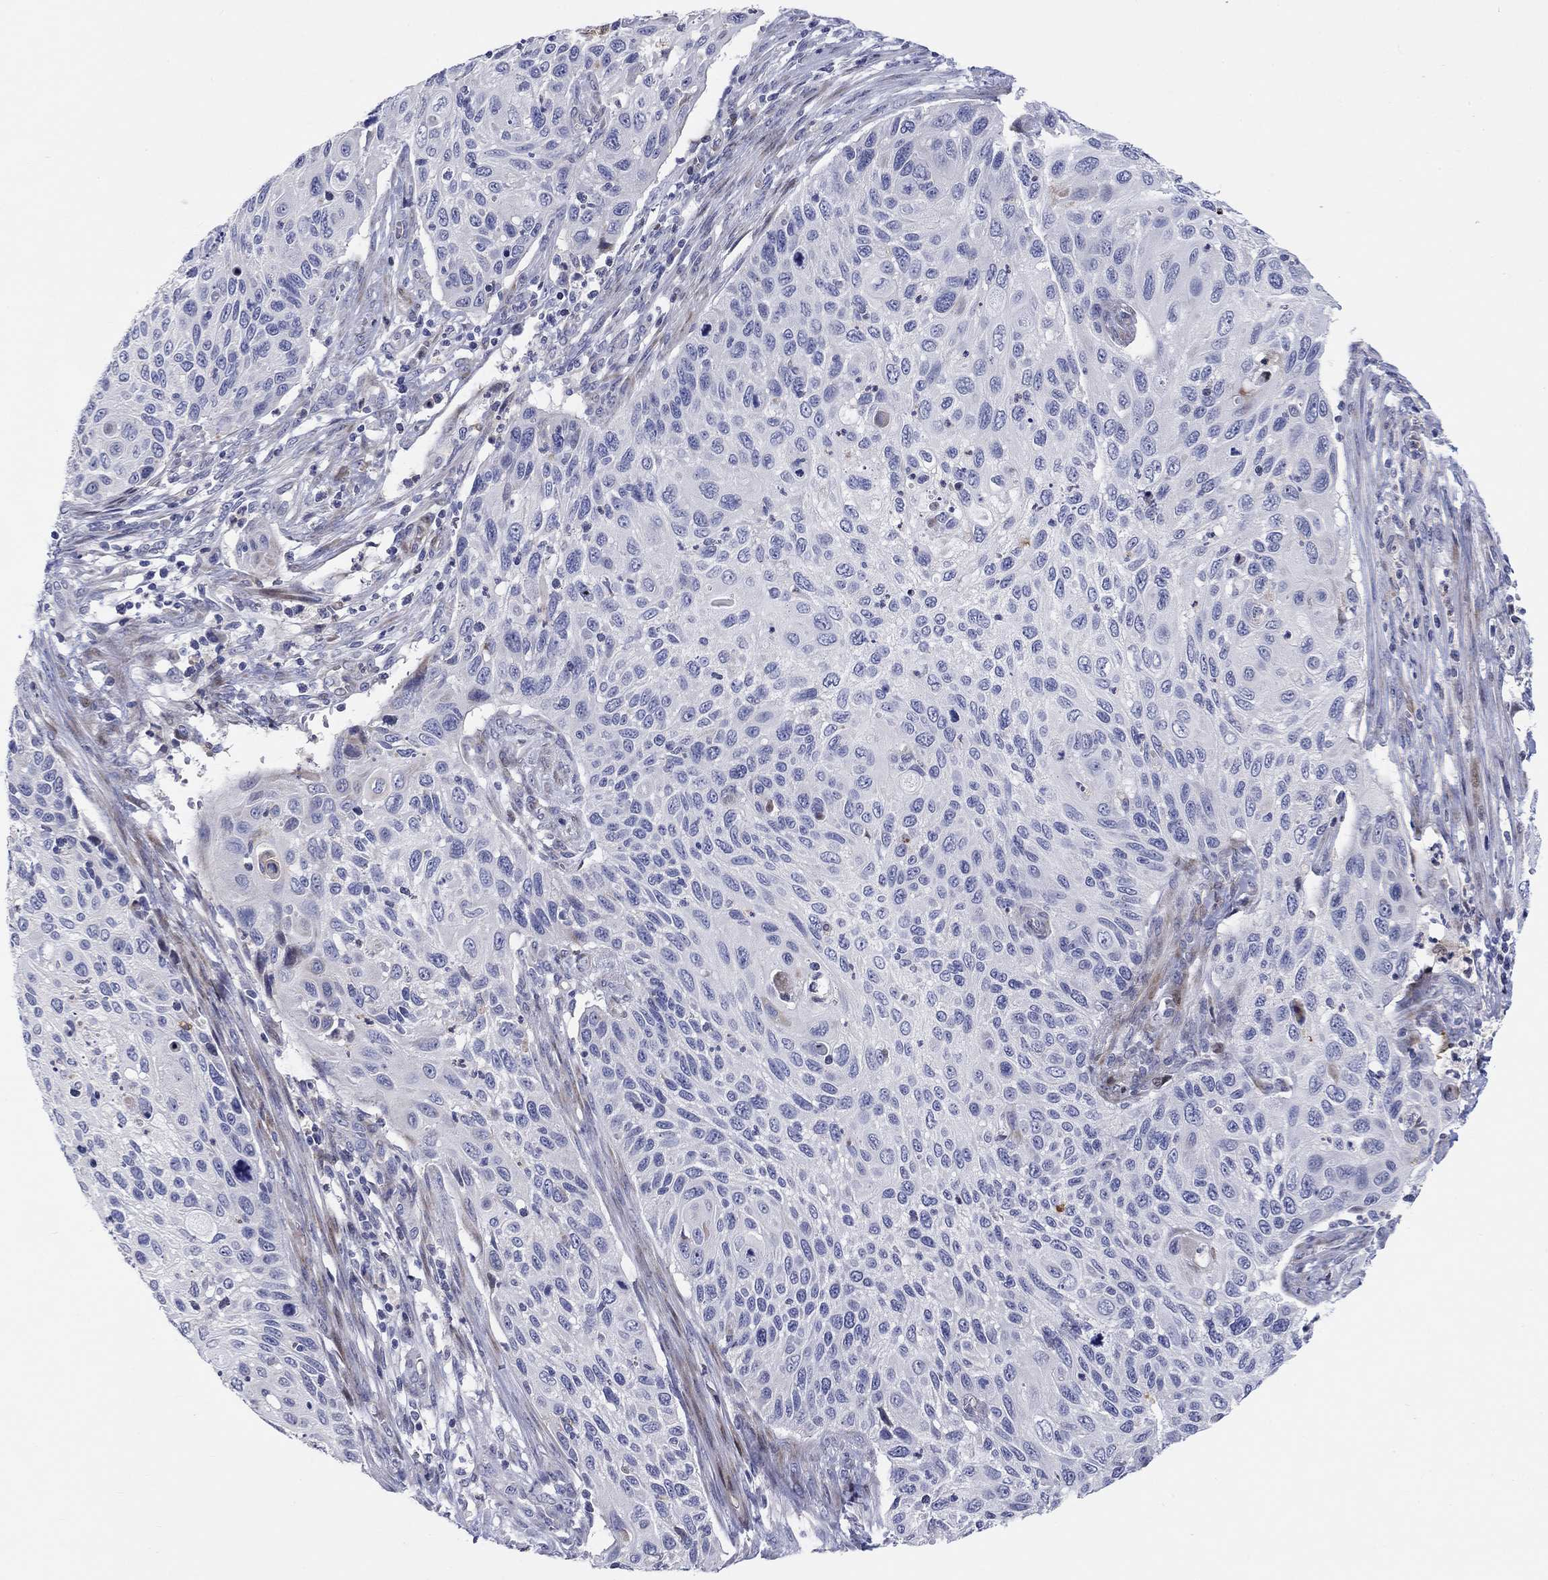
{"staining": {"intensity": "negative", "quantity": "none", "location": "none"}, "tissue": "cervical cancer", "cell_type": "Tumor cells", "image_type": "cancer", "snomed": [{"axis": "morphology", "description": "Squamous cell carcinoma, NOS"}, {"axis": "topography", "description": "Cervix"}], "caption": "Micrograph shows no protein expression in tumor cells of cervical cancer tissue.", "gene": "ARHGAP36", "patient": {"sex": "female", "age": 70}}